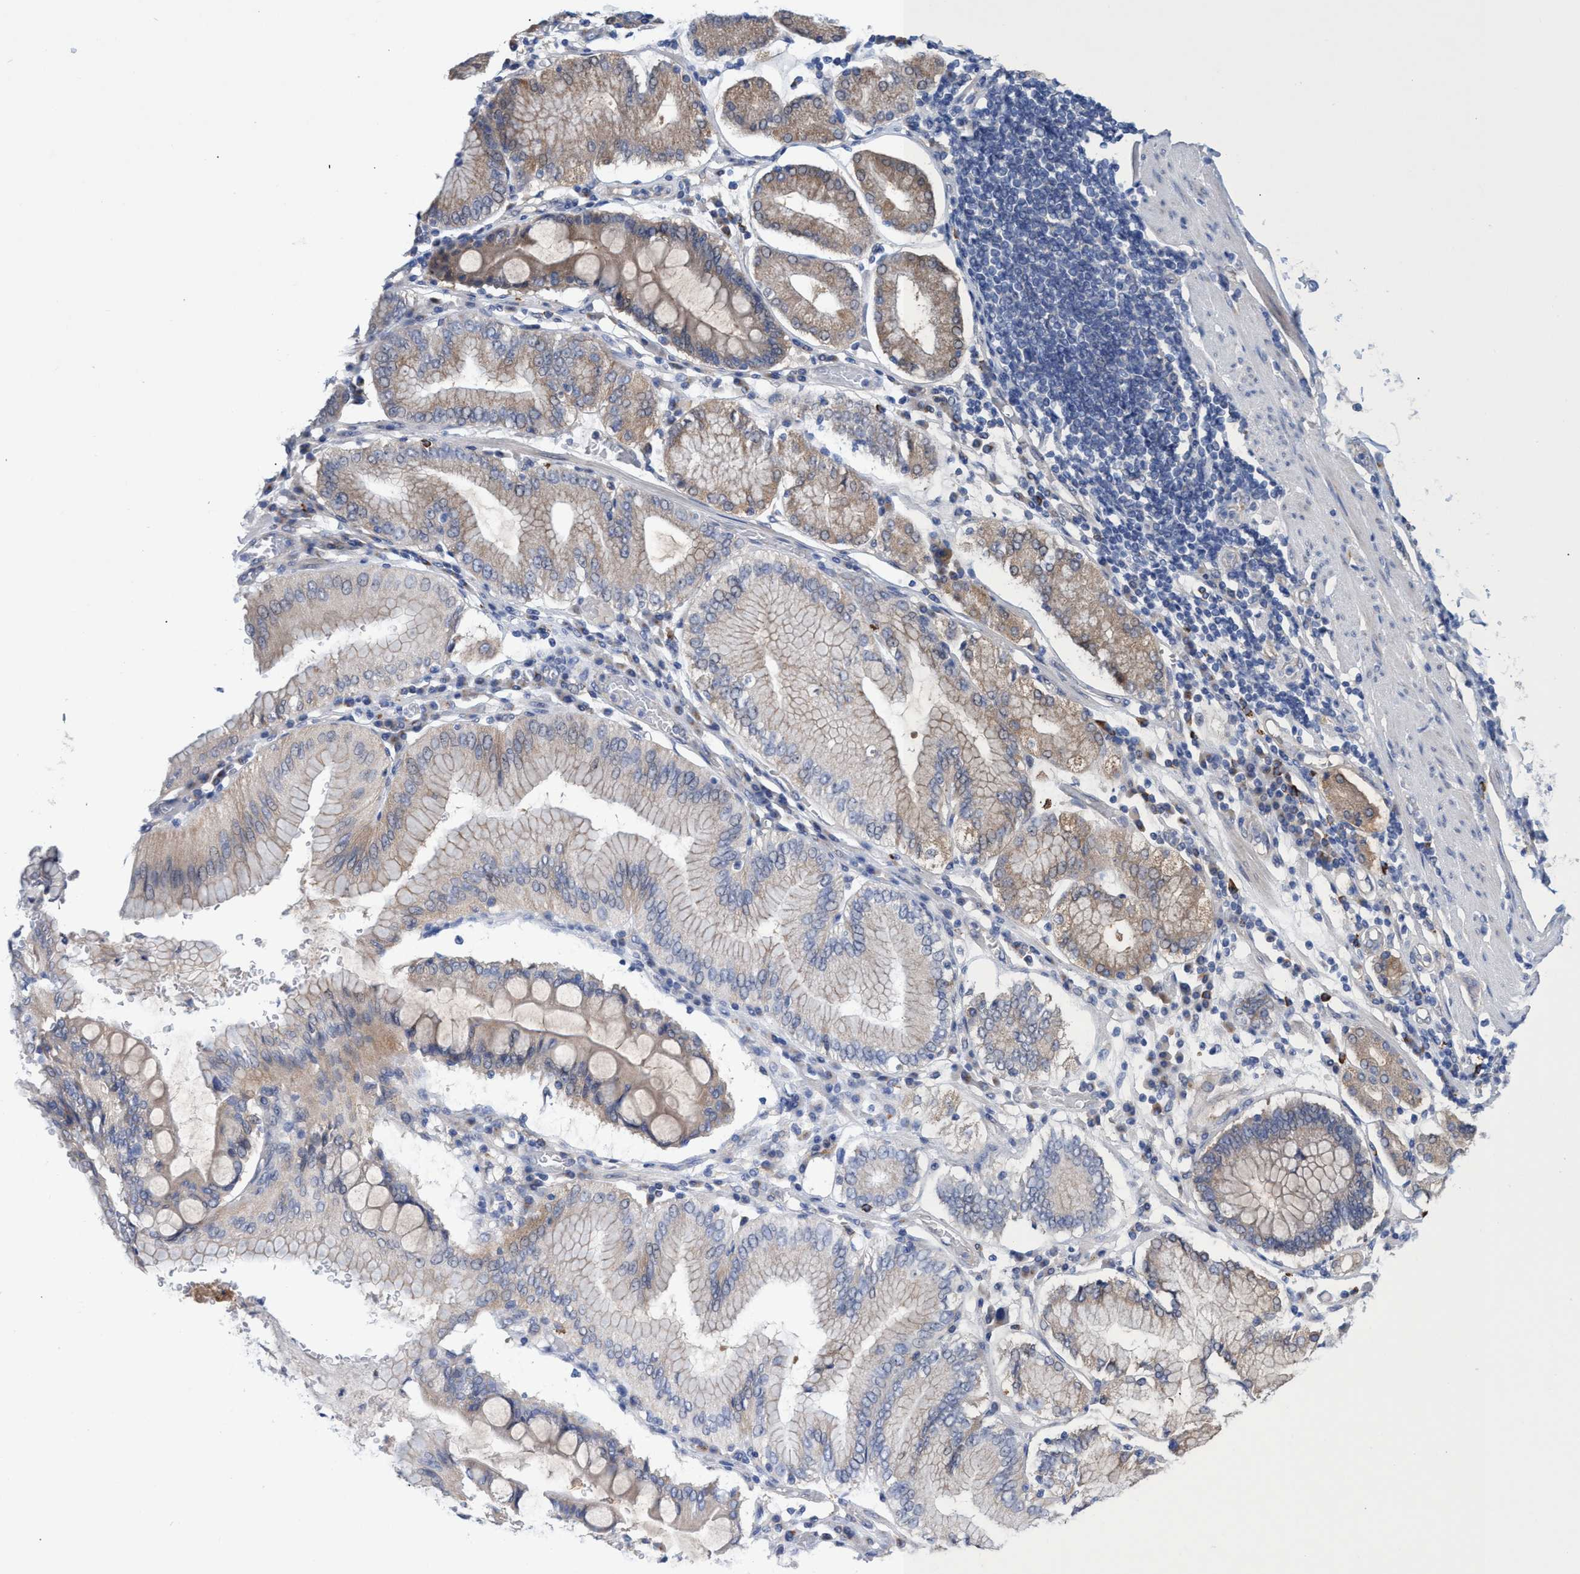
{"staining": {"intensity": "weak", "quantity": "25%-75%", "location": "cytoplasmic/membranous"}, "tissue": "stomach cancer", "cell_type": "Tumor cells", "image_type": "cancer", "snomed": [{"axis": "morphology", "description": "Adenocarcinoma, NOS"}, {"axis": "topography", "description": "Stomach"}], "caption": "An image of human stomach cancer (adenocarcinoma) stained for a protein demonstrates weak cytoplasmic/membranous brown staining in tumor cells.", "gene": "SVEP1", "patient": {"sex": "female", "age": 73}}